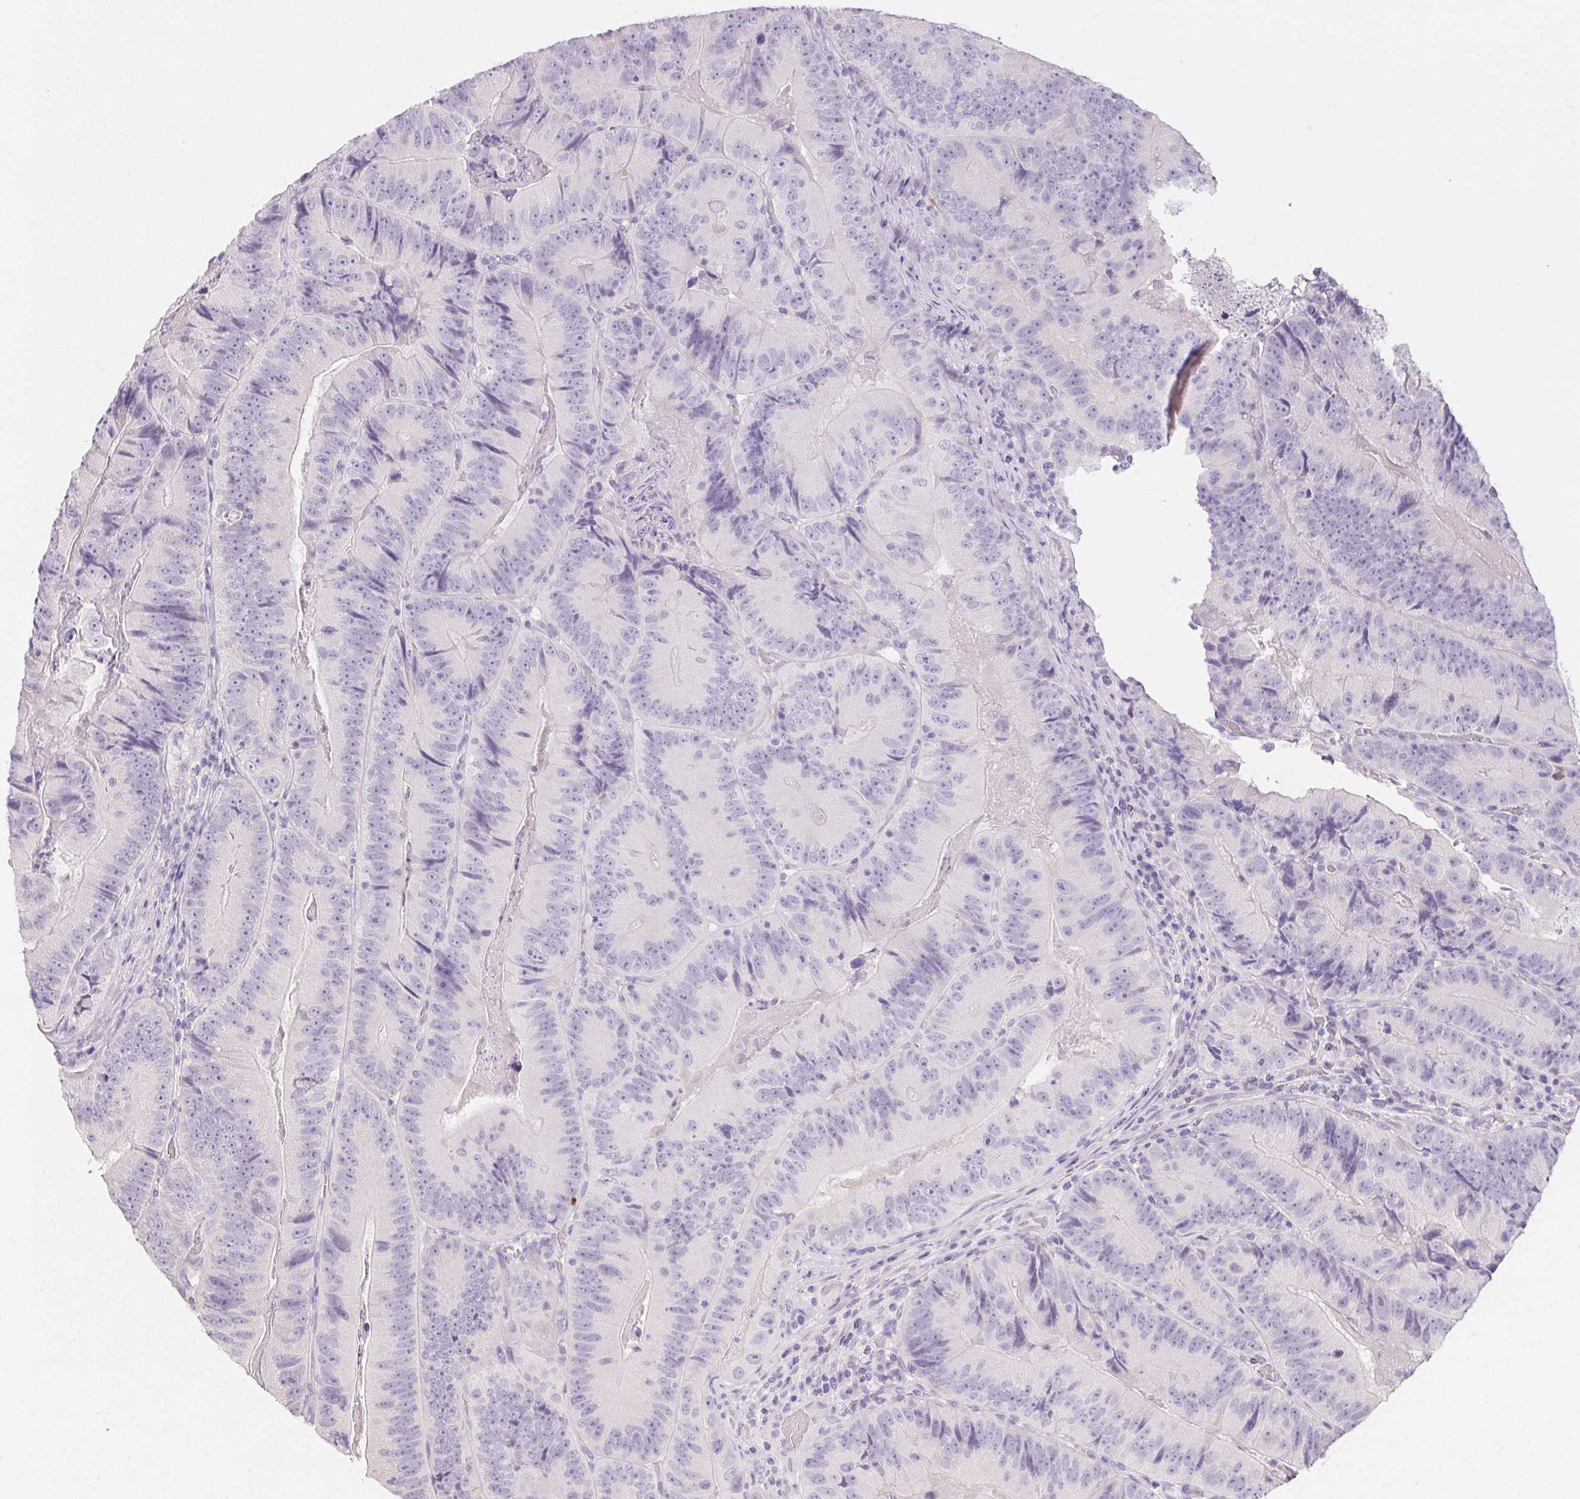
{"staining": {"intensity": "negative", "quantity": "none", "location": "none"}, "tissue": "colorectal cancer", "cell_type": "Tumor cells", "image_type": "cancer", "snomed": [{"axis": "morphology", "description": "Adenocarcinoma, NOS"}, {"axis": "topography", "description": "Colon"}], "caption": "The histopathology image reveals no significant staining in tumor cells of colorectal cancer (adenocarcinoma).", "gene": "MYL4", "patient": {"sex": "female", "age": 86}}